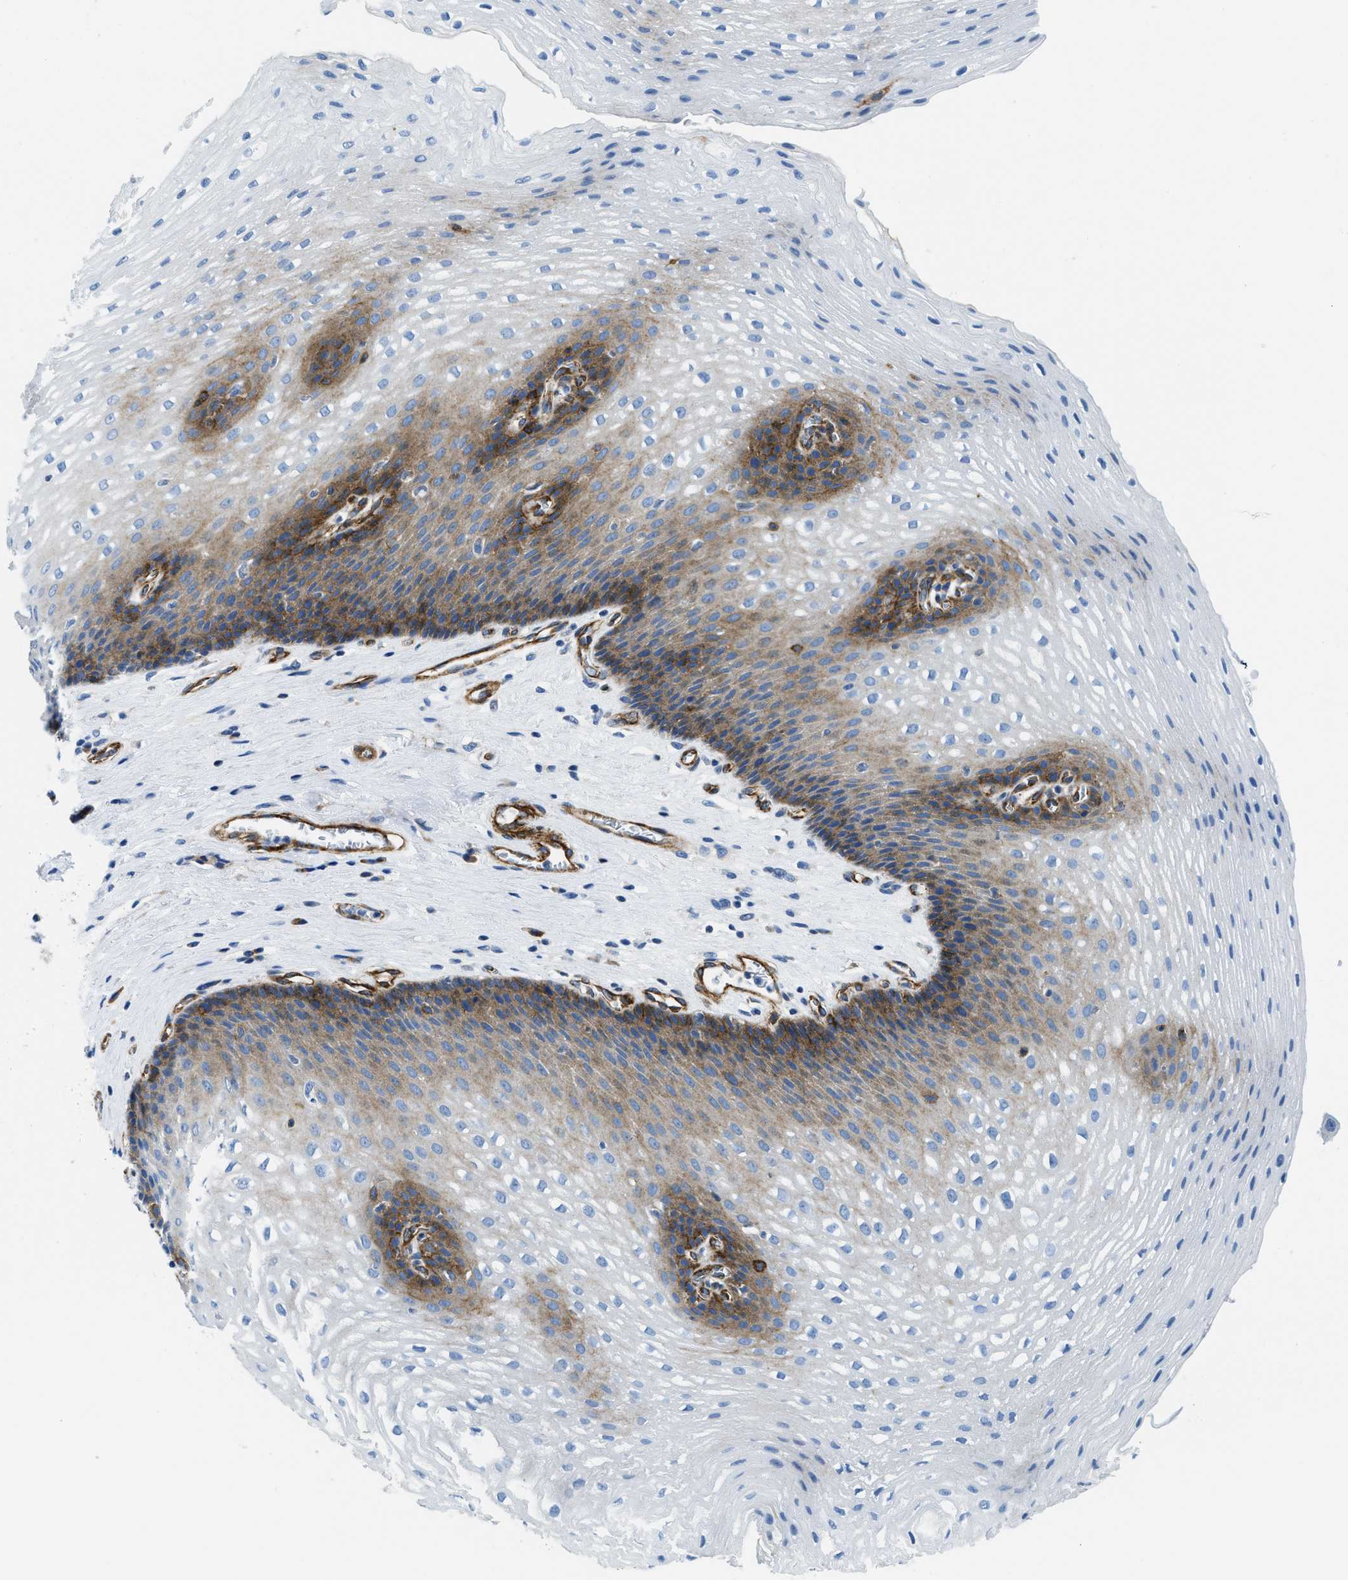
{"staining": {"intensity": "moderate", "quantity": "<25%", "location": "cytoplasmic/membranous"}, "tissue": "esophagus", "cell_type": "Squamous epithelial cells", "image_type": "normal", "snomed": [{"axis": "morphology", "description": "Normal tissue, NOS"}, {"axis": "topography", "description": "Esophagus"}], "caption": "The image exhibits a brown stain indicating the presence of a protein in the cytoplasmic/membranous of squamous epithelial cells in esophagus.", "gene": "CUTA", "patient": {"sex": "male", "age": 48}}